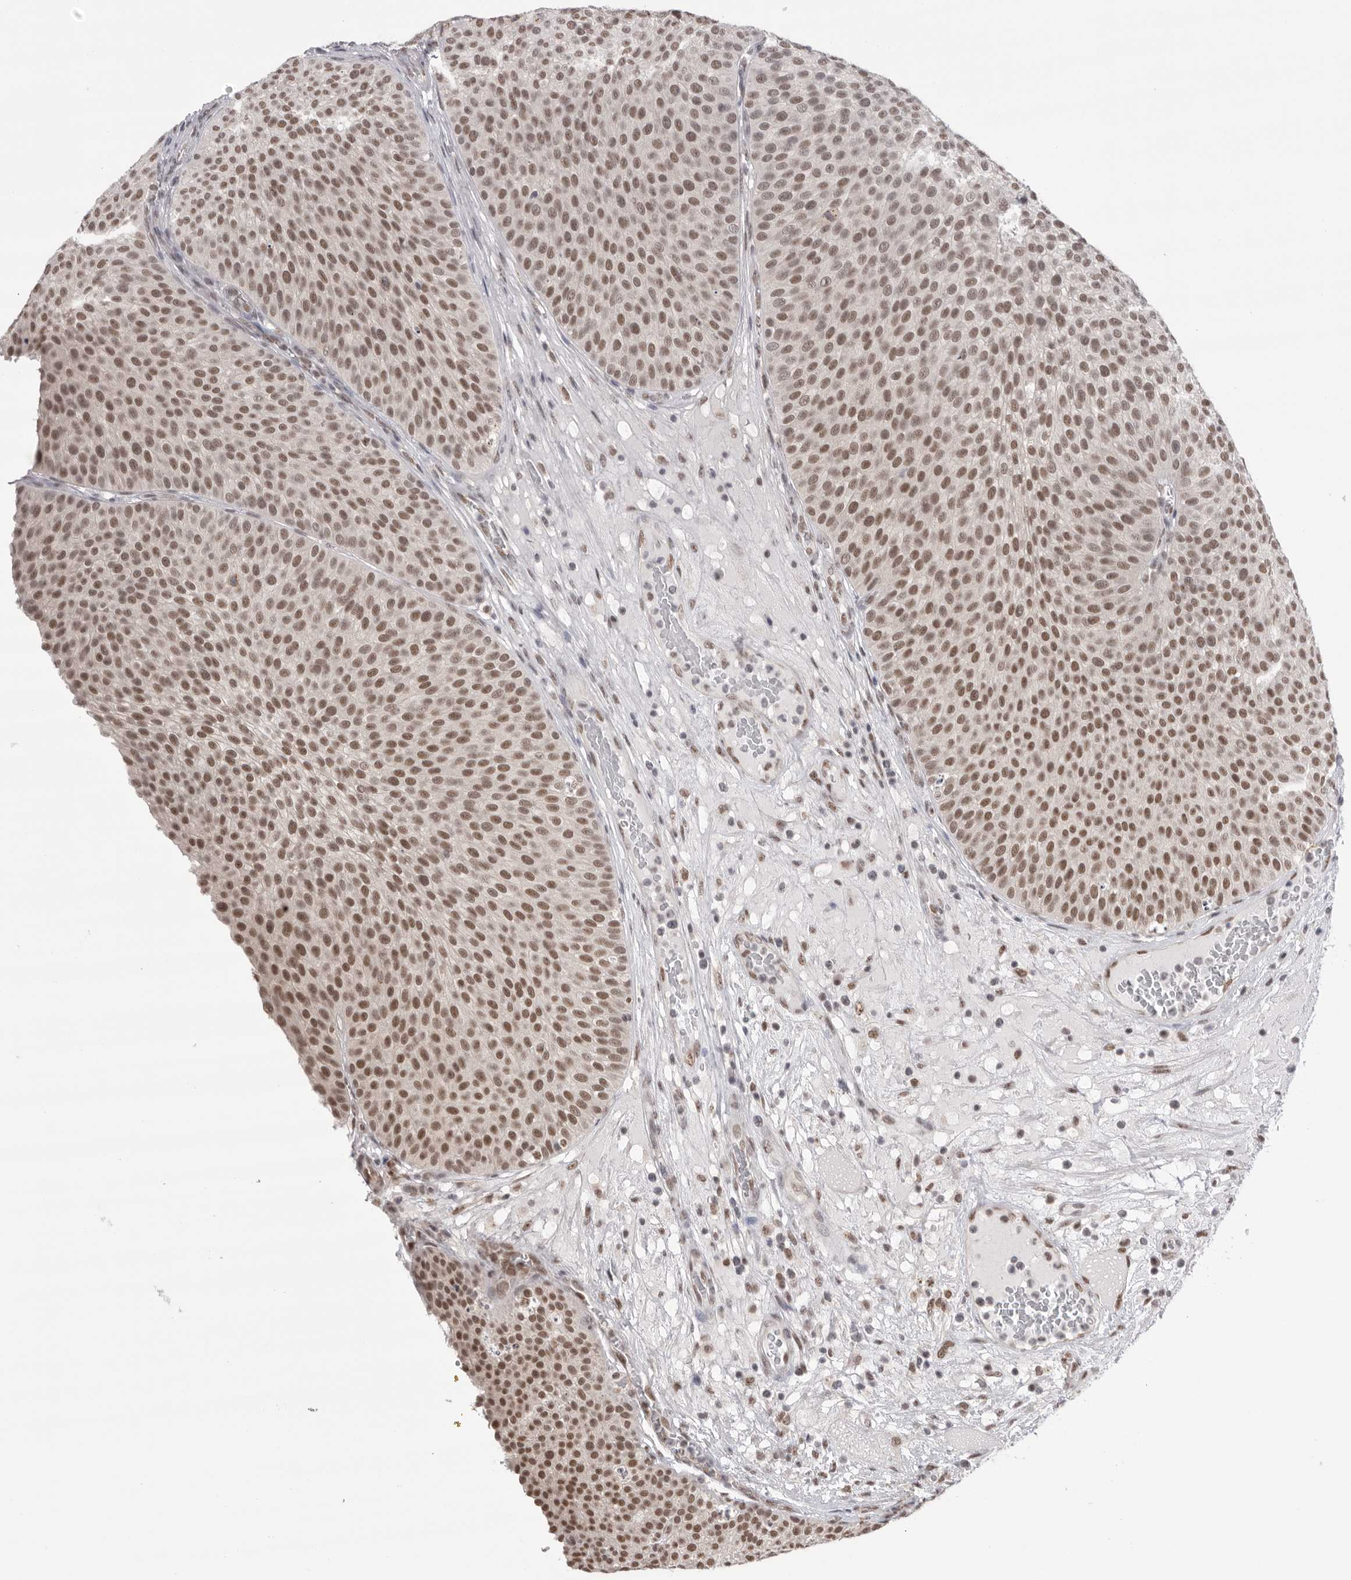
{"staining": {"intensity": "moderate", "quantity": ">75%", "location": "nuclear"}, "tissue": "urothelial cancer", "cell_type": "Tumor cells", "image_type": "cancer", "snomed": [{"axis": "morphology", "description": "Normal tissue, NOS"}, {"axis": "morphology", "description": "Urothelial carcinoma, Low grade"}, {"axis": "topography", "description": "Smooth muscle"}, {"axis": "topography", "description": "Urinary bladder"}], "caption": "This is an image of immunohistochemistry staining of urothelial carcinoma (low-grade), which shows moderate positivity in the nuclear of tumor cells.", "gene": "BCLAF3", "patient": {"sex": "male", "age": 60}}